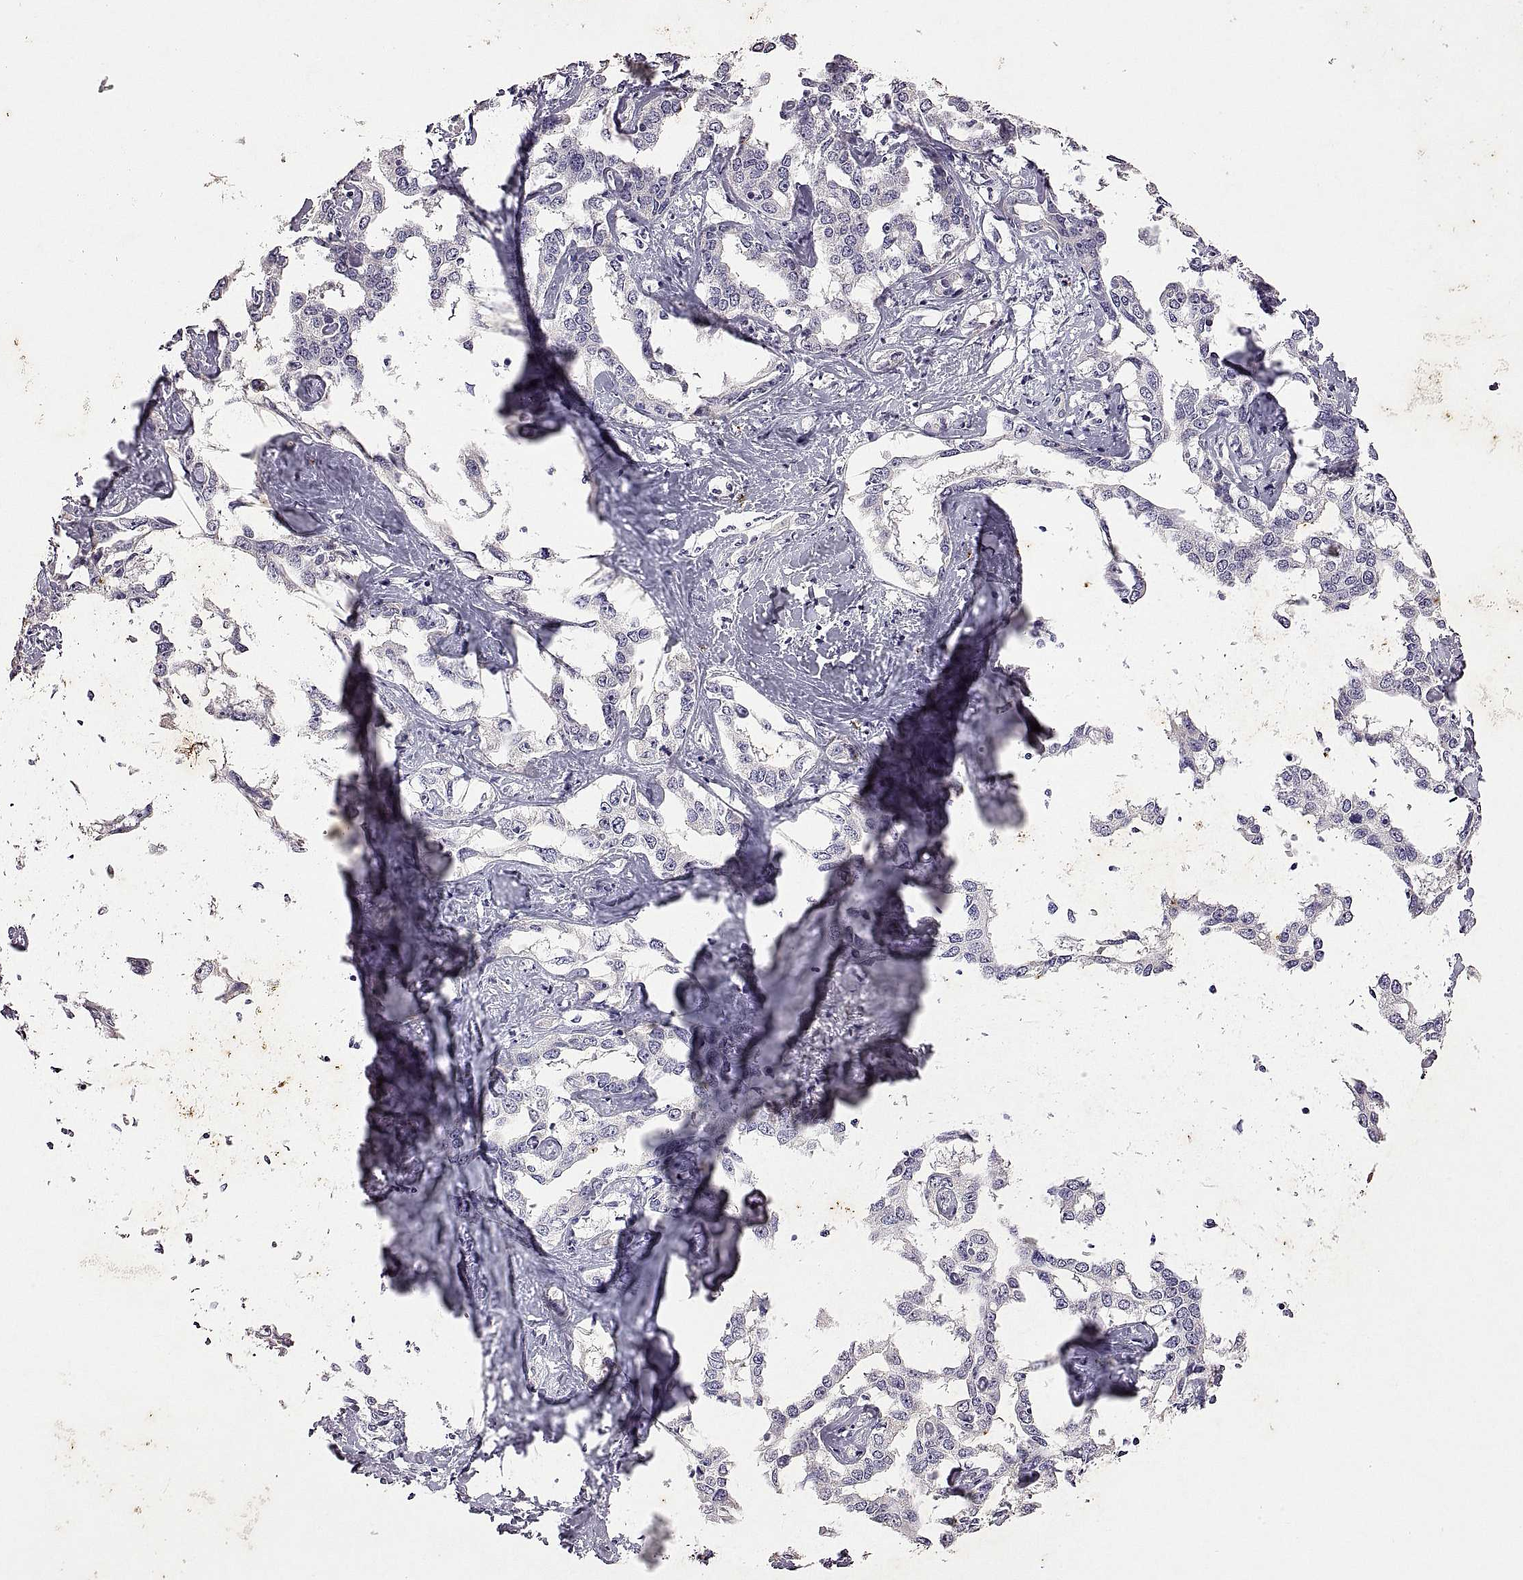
{"staining": {"intensity": "negative", "quantity": "none", "location": "none"}, "tissue": "liver cancer", "cell_type": "Tumor cells", "image_type": "cancer", "snomed": [{"axis": "morphology", "description": "Cholangiocarcinoma"}, {"axis": "topography", "description": "Liver"}], "caption": "Immunohistochemistry of human cholangiocarcinoma (liver) demonstrates no staining in tumor cells.", "gene": "DEFB136", "patient": {"sex": "male", "age": 59}}